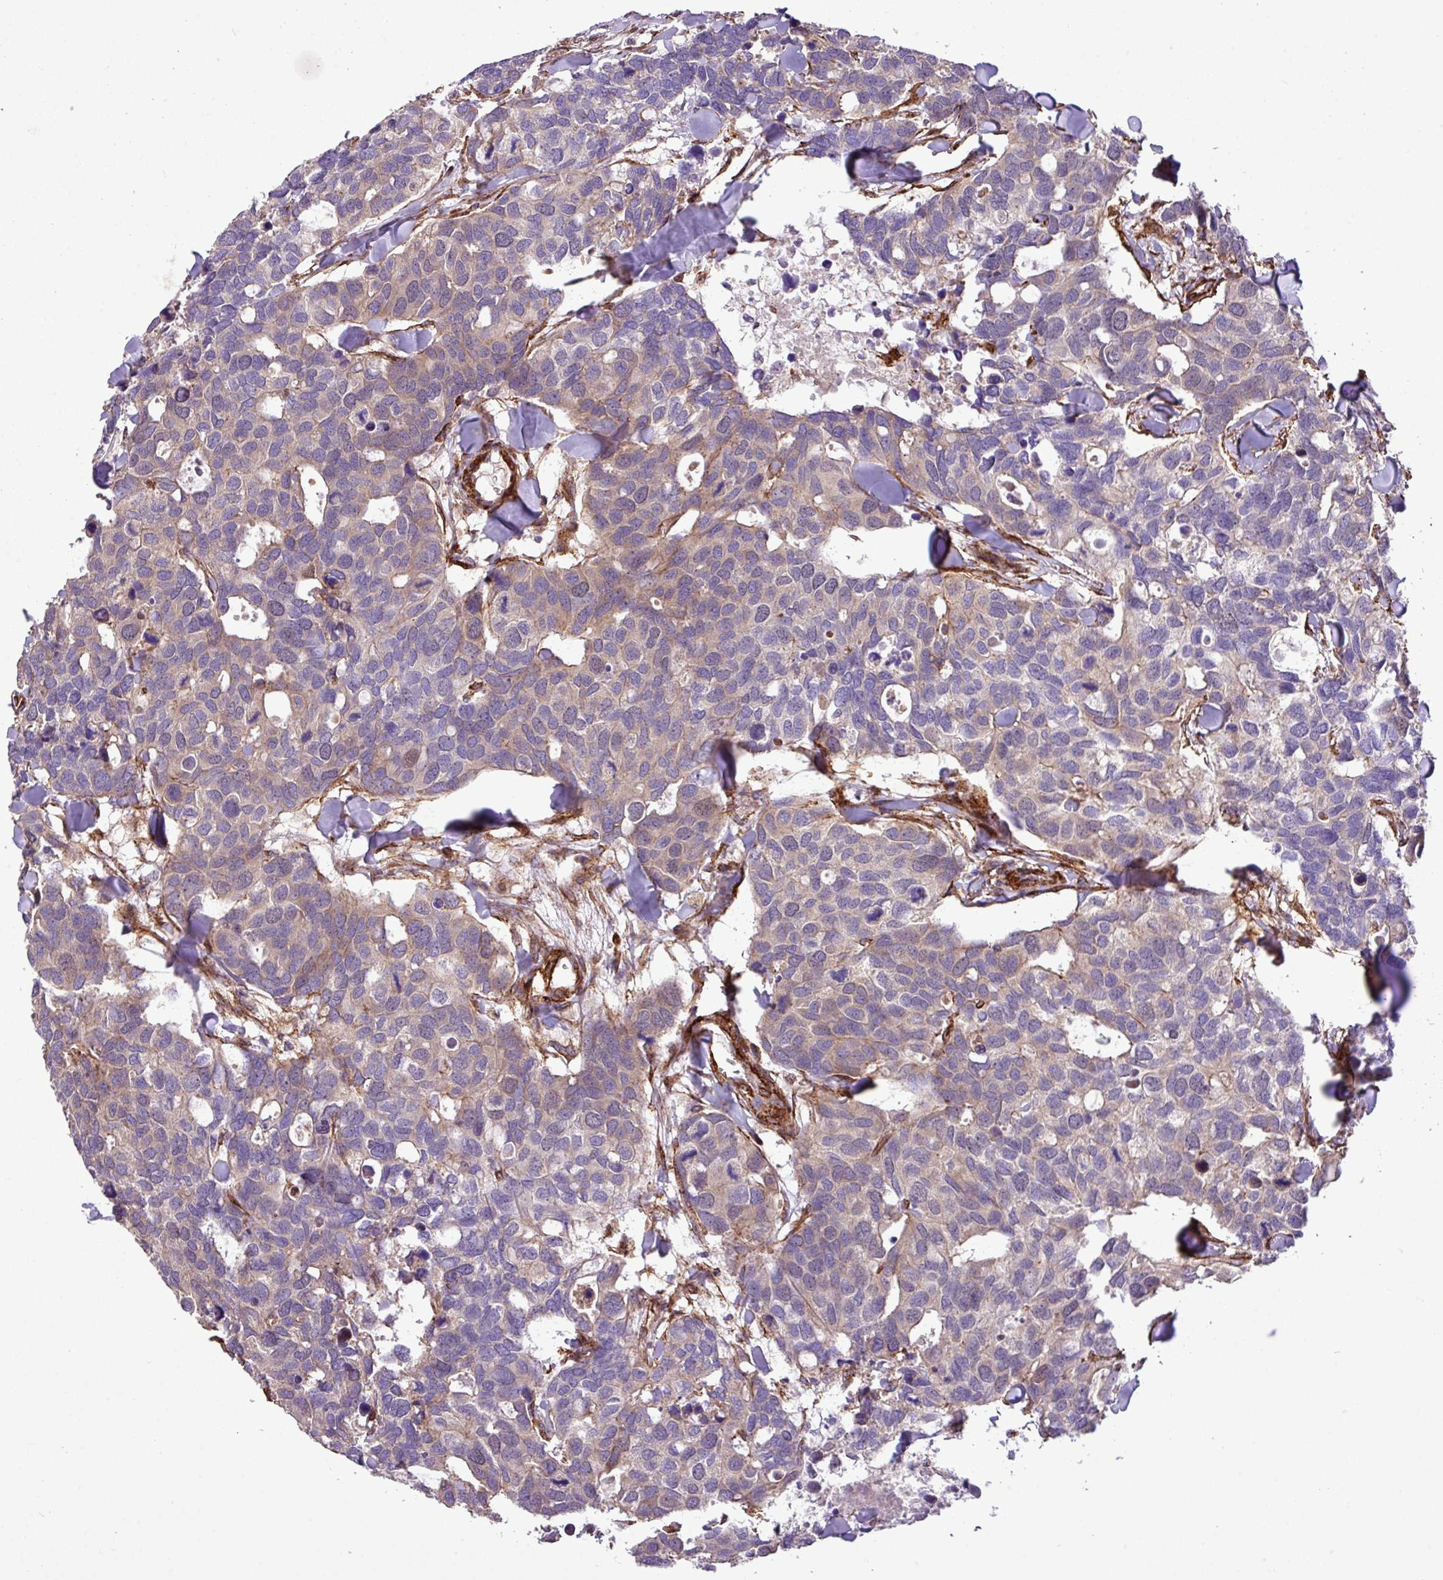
{"staining": {"intensity": "weak", "quantity": "25%-75%", "location": "cytoplasmic/membranous"}, "tissue": "breast cancer", "cell_type": "Tumor cells", "image_type": "cancer", "snomed": [{"axis": "morphology", "description": "Duct carcinoma"}, {"axis": "topography", "description": "Breast"}], "caption": "IHC (DAB (3,3'-diaminobenzidine)) staining of human breast cancer reveals weak cytoplasmic/membranous protein staining in approximately 25%-75% of tumor cells. The protein is shown in brown color, while the nuclei are stained blue.", "gene": "FAM47E", "patient": {"sex": "female", "age": 83}}